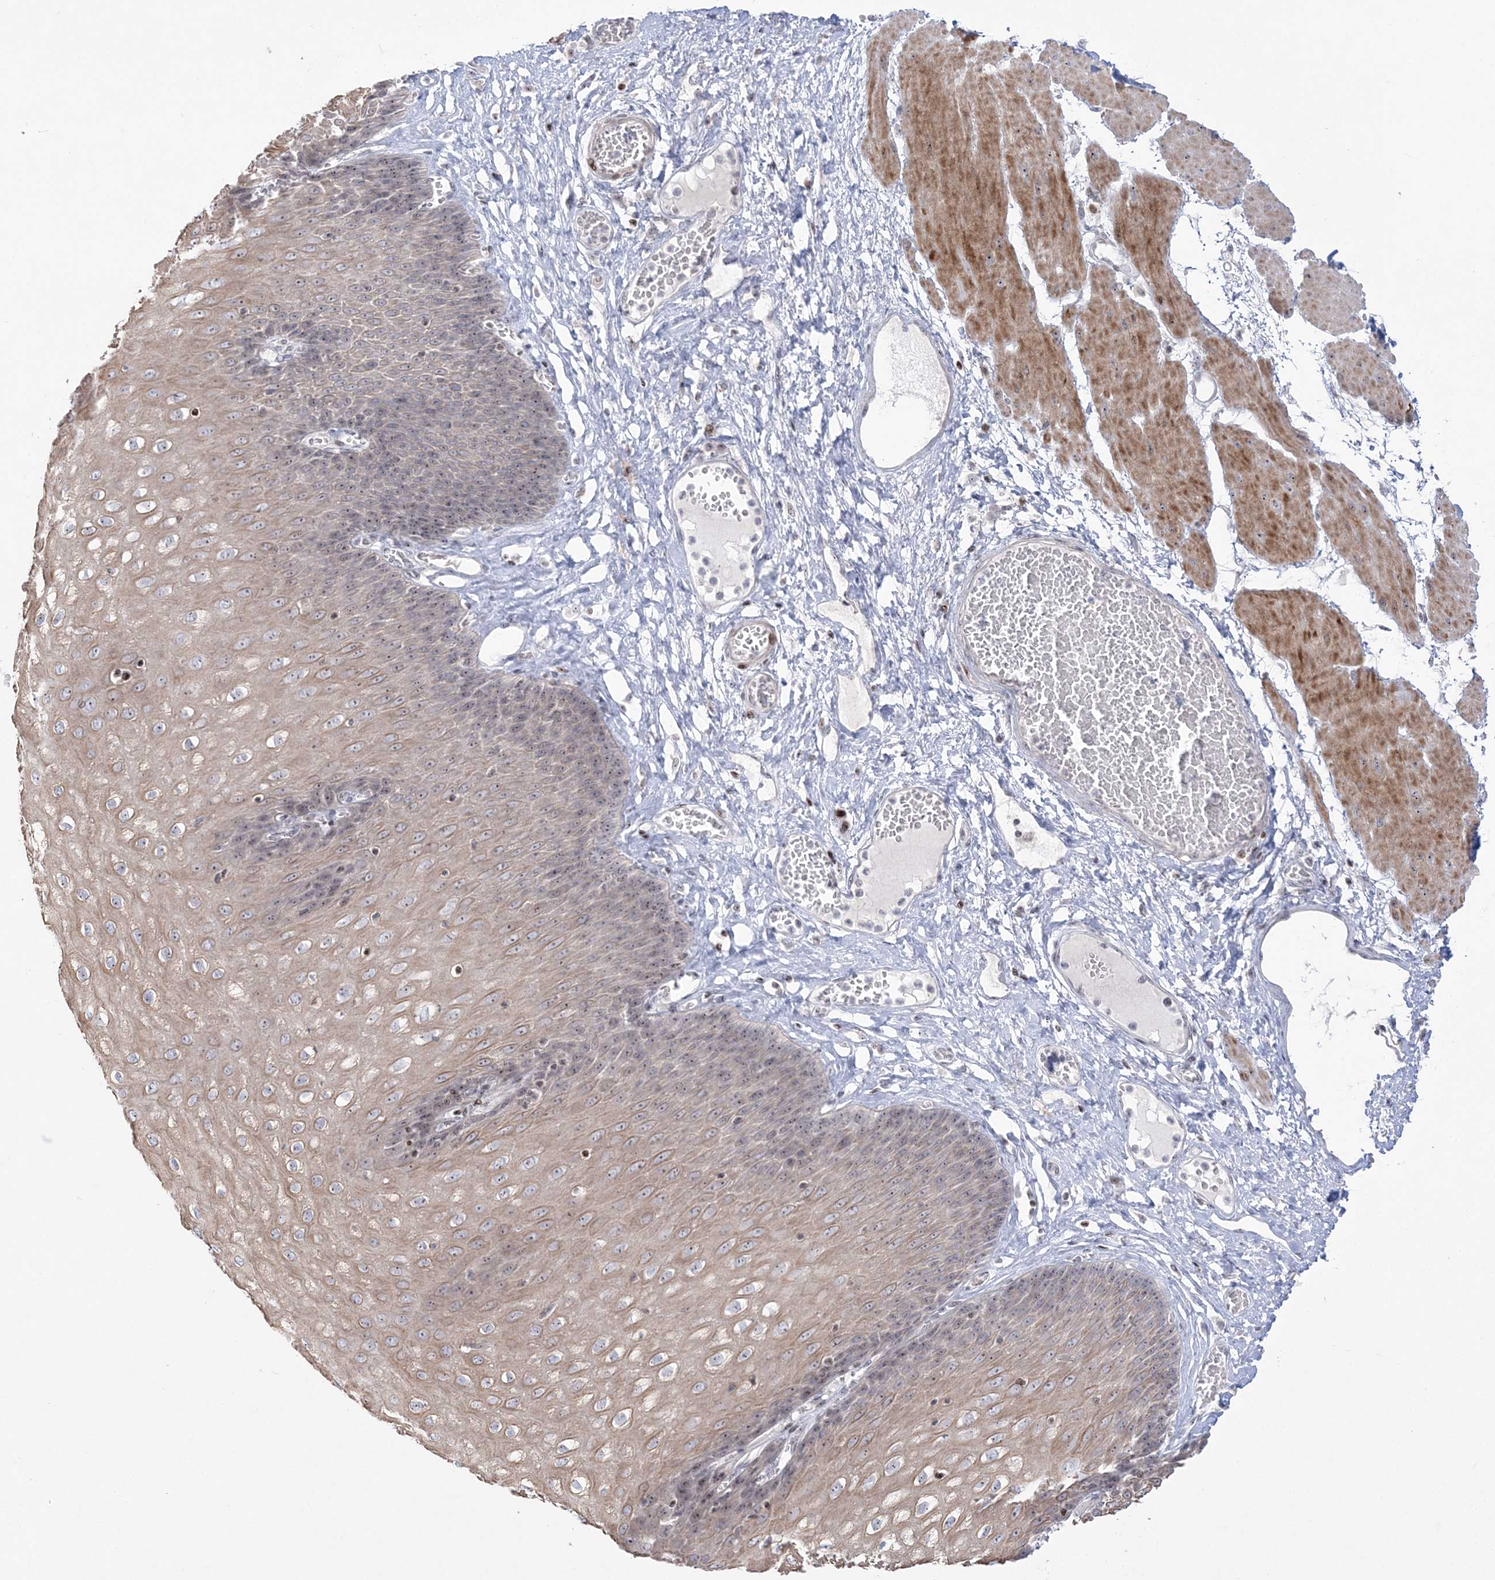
{"staining": {"intensity": "moderate", "quantity": "25%-75%", "location": "cytoplasmic/membranous,nuclear"}, "tissue": "esophagus", "cell_type": "Squamous epithelial cells", "image_type": "normal", "snomed": [{"axis": "morphology", "description": "Normal tissue, NOS"}, {"axis": "topography", "description": "Esophagus"}], "caption": "Squamous epithelial cells demonstrate moderate cytoplasmic/membranous,nuclear positivity in approximately 25%-75% of cells in normal esophagus.", "gene": "SH3BP4", "patient": {"sex": "male", "age": 60}}